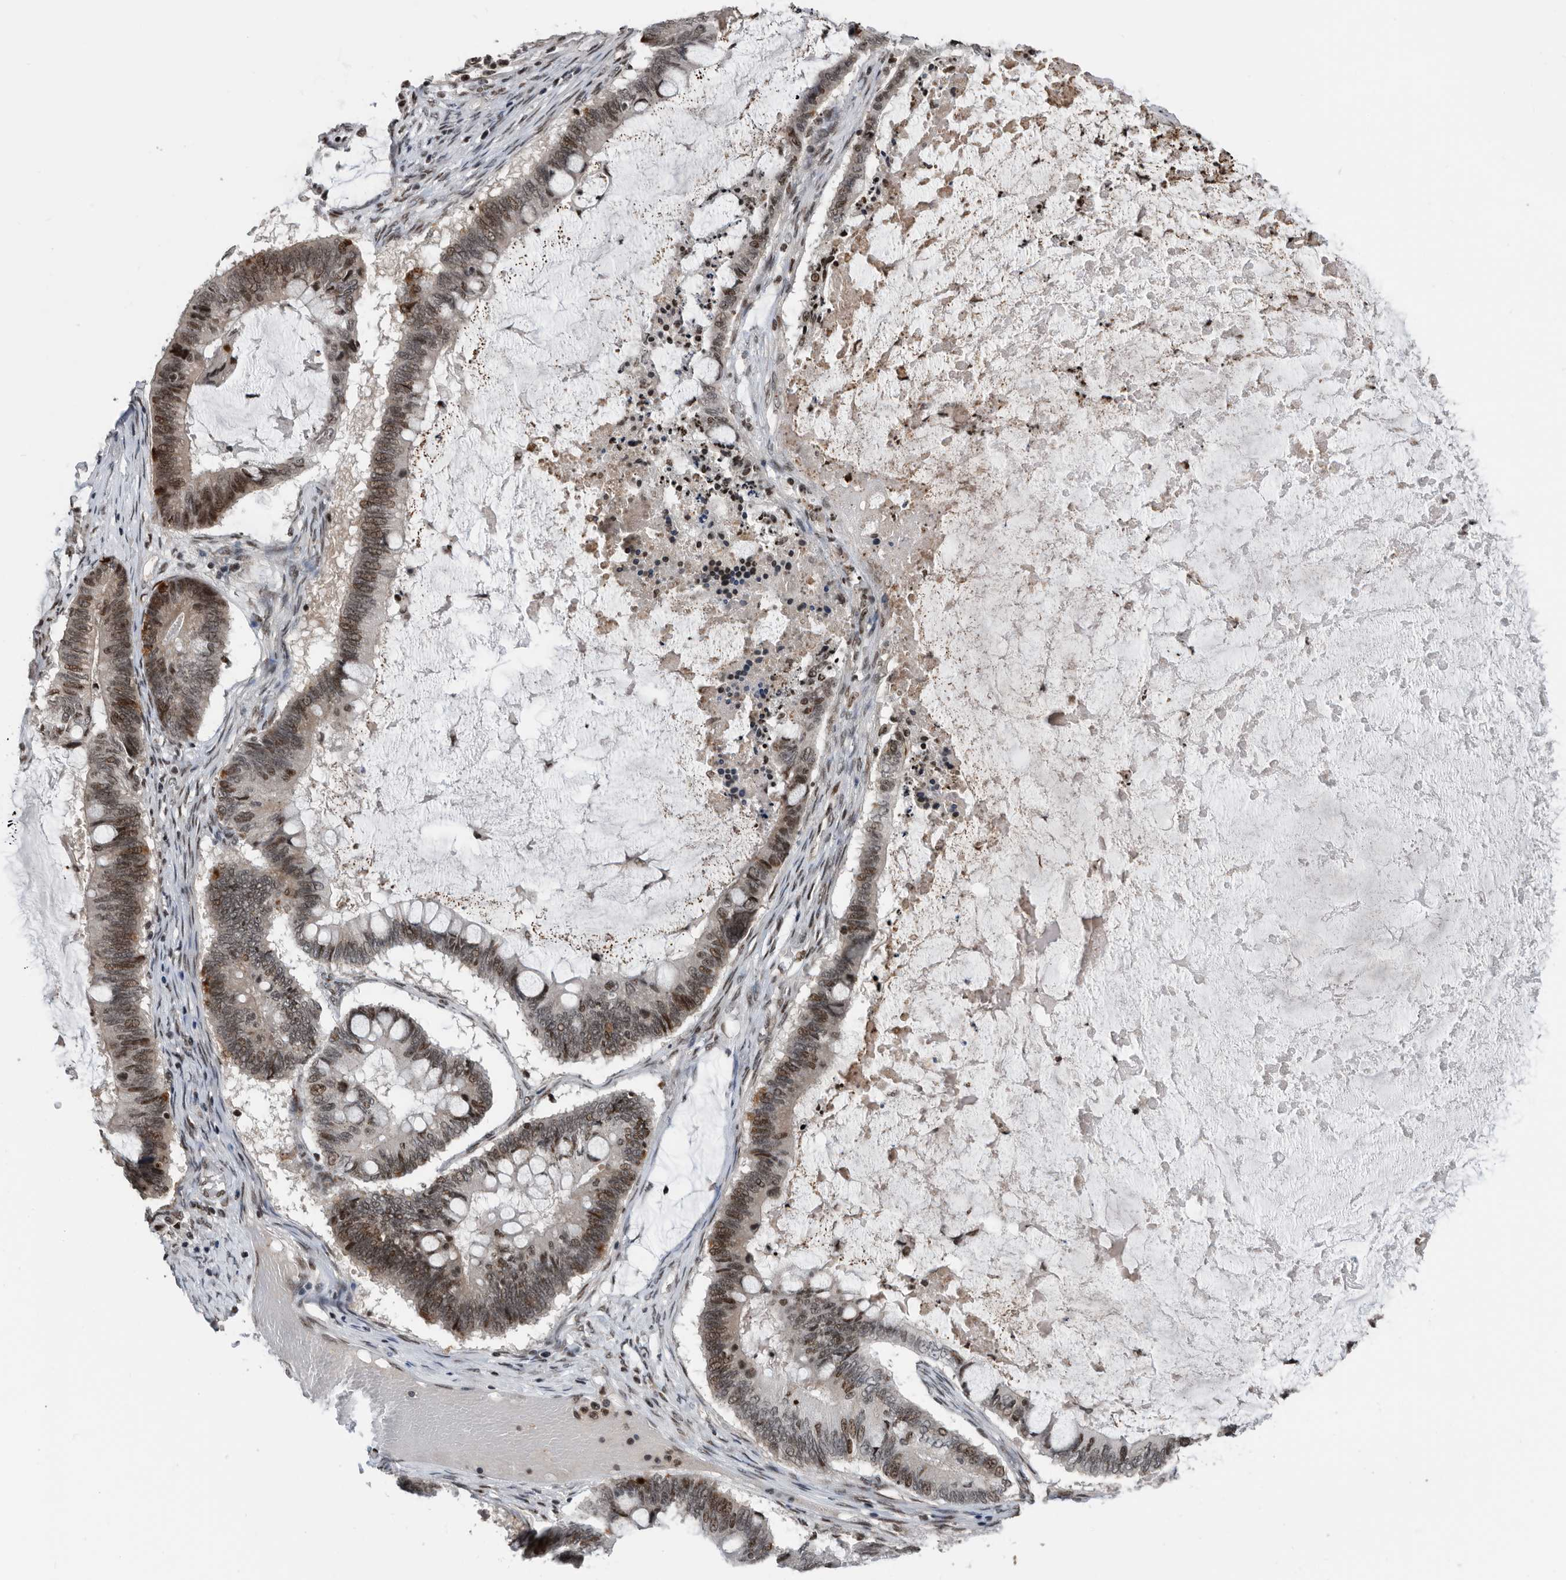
{"staining": {"intensity": "moderate", "quantity": "25%-75%", "location": "nuclear"}, "tissue": "ovarian cancer", "cell_type": "Tumor cells", "image_type": "cancer", "snomed": [{"axis": "morphology", "description": "Cystadenocarcinoma, mucinous, NOS"}, {"axis": "topography", "description": "Ovary"}], "caption": "Moderate nuclear positivity is seen in approximately 25%-75% of tumor cells in mucinous cystadenocarcinoma (ovarian).", "gene": "SNRNP48", "patient": {"sex": "female", "age": 61}}